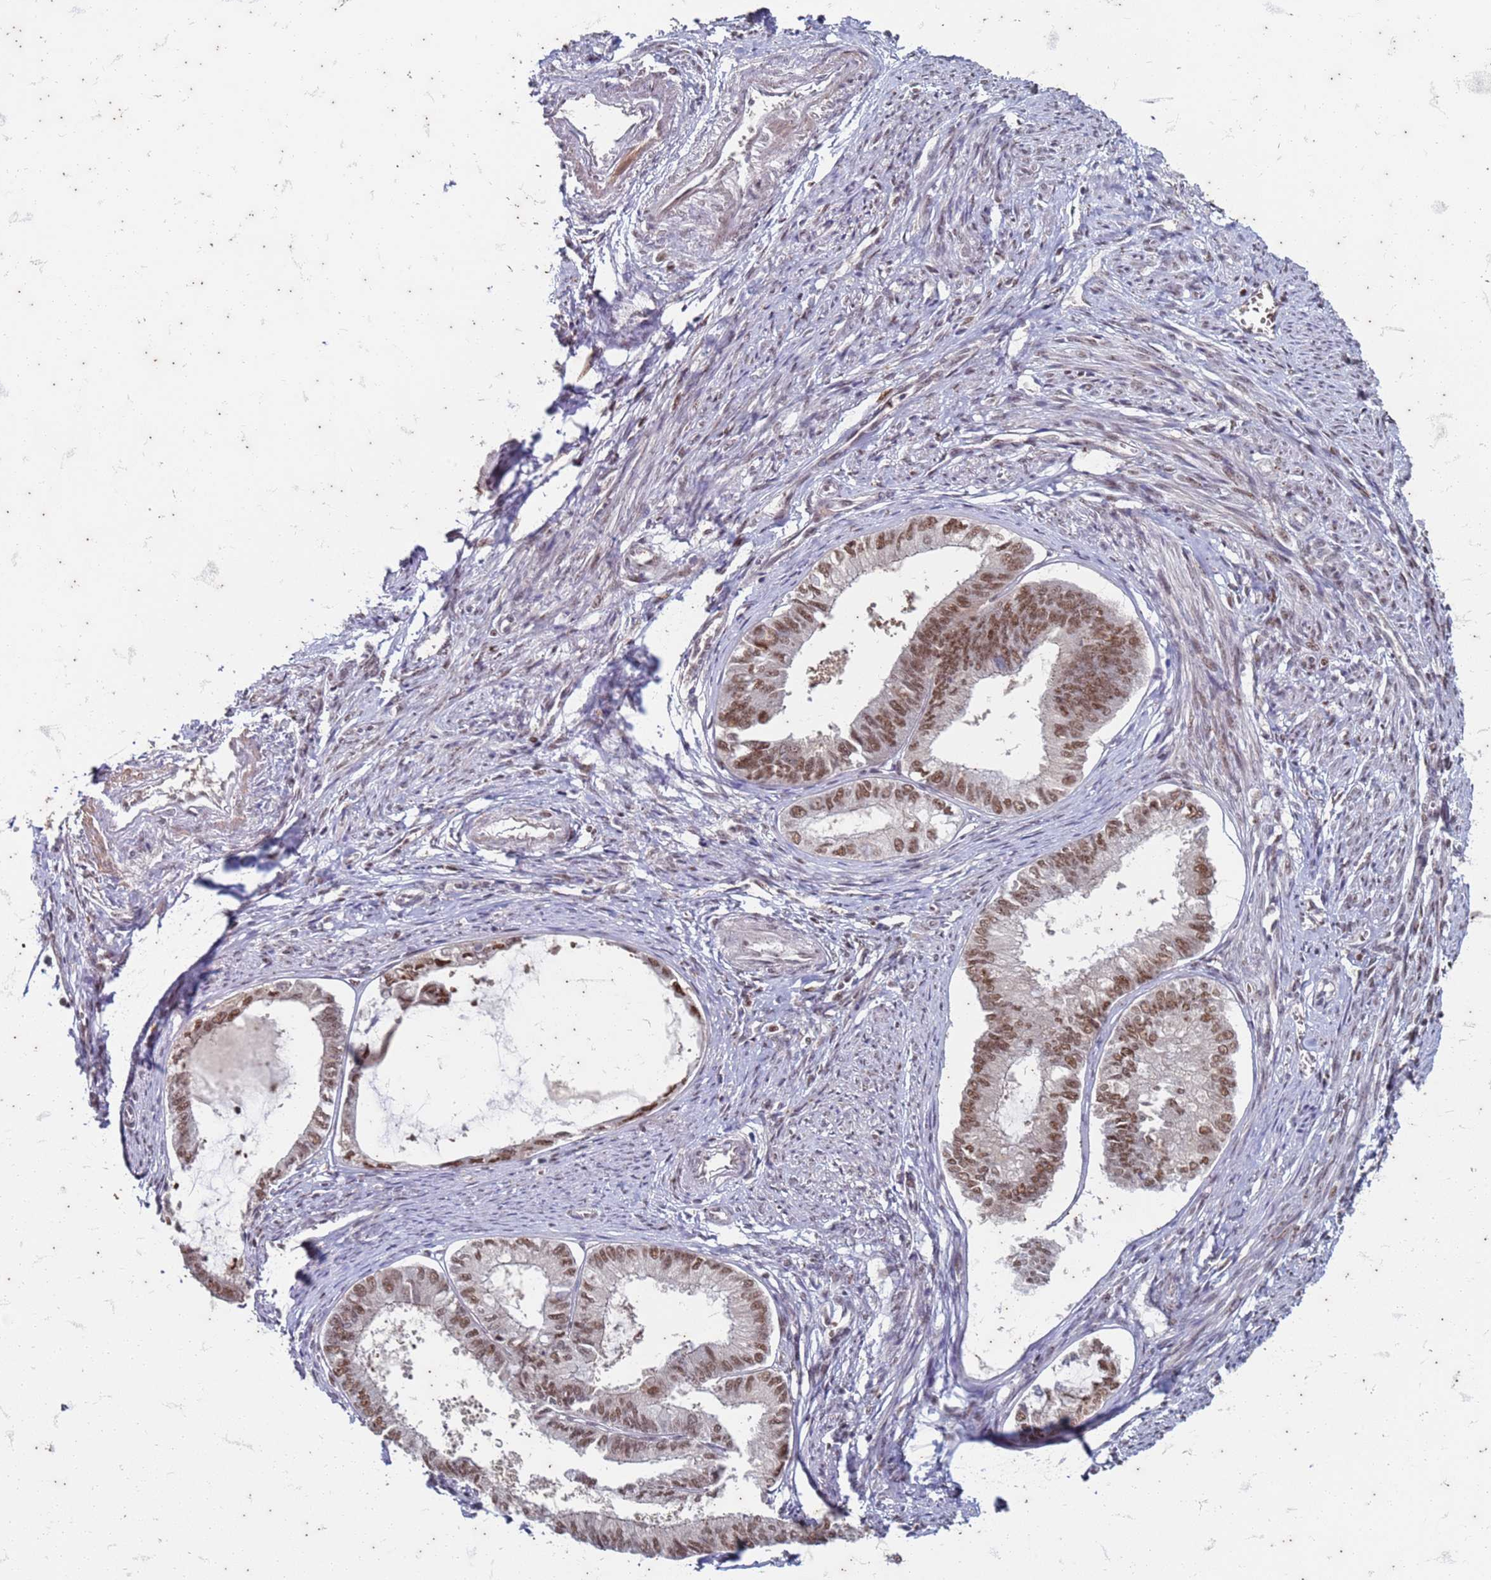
{"staining": {"intensity": "moderate", "quantity": ">75%", "location": "nuclear"}, "tissue": "endometrial cancer", "cell_type": "Tumor cells", "image_type": "cancer", "snomed": [{"axis": "morphology", "description": "Adenocarcinoma, NOS"}, {"axis": "topography", "description": "Endometrium"}], "caption": "Endometrial cancer (adenocarcinoma) stained for a protein (brown) demonstrates moderate nuclear positive expression in approximately >75% of tumor cells.", "gene": "TRMT6", "patient": {"sex": "female", "age": 86}}